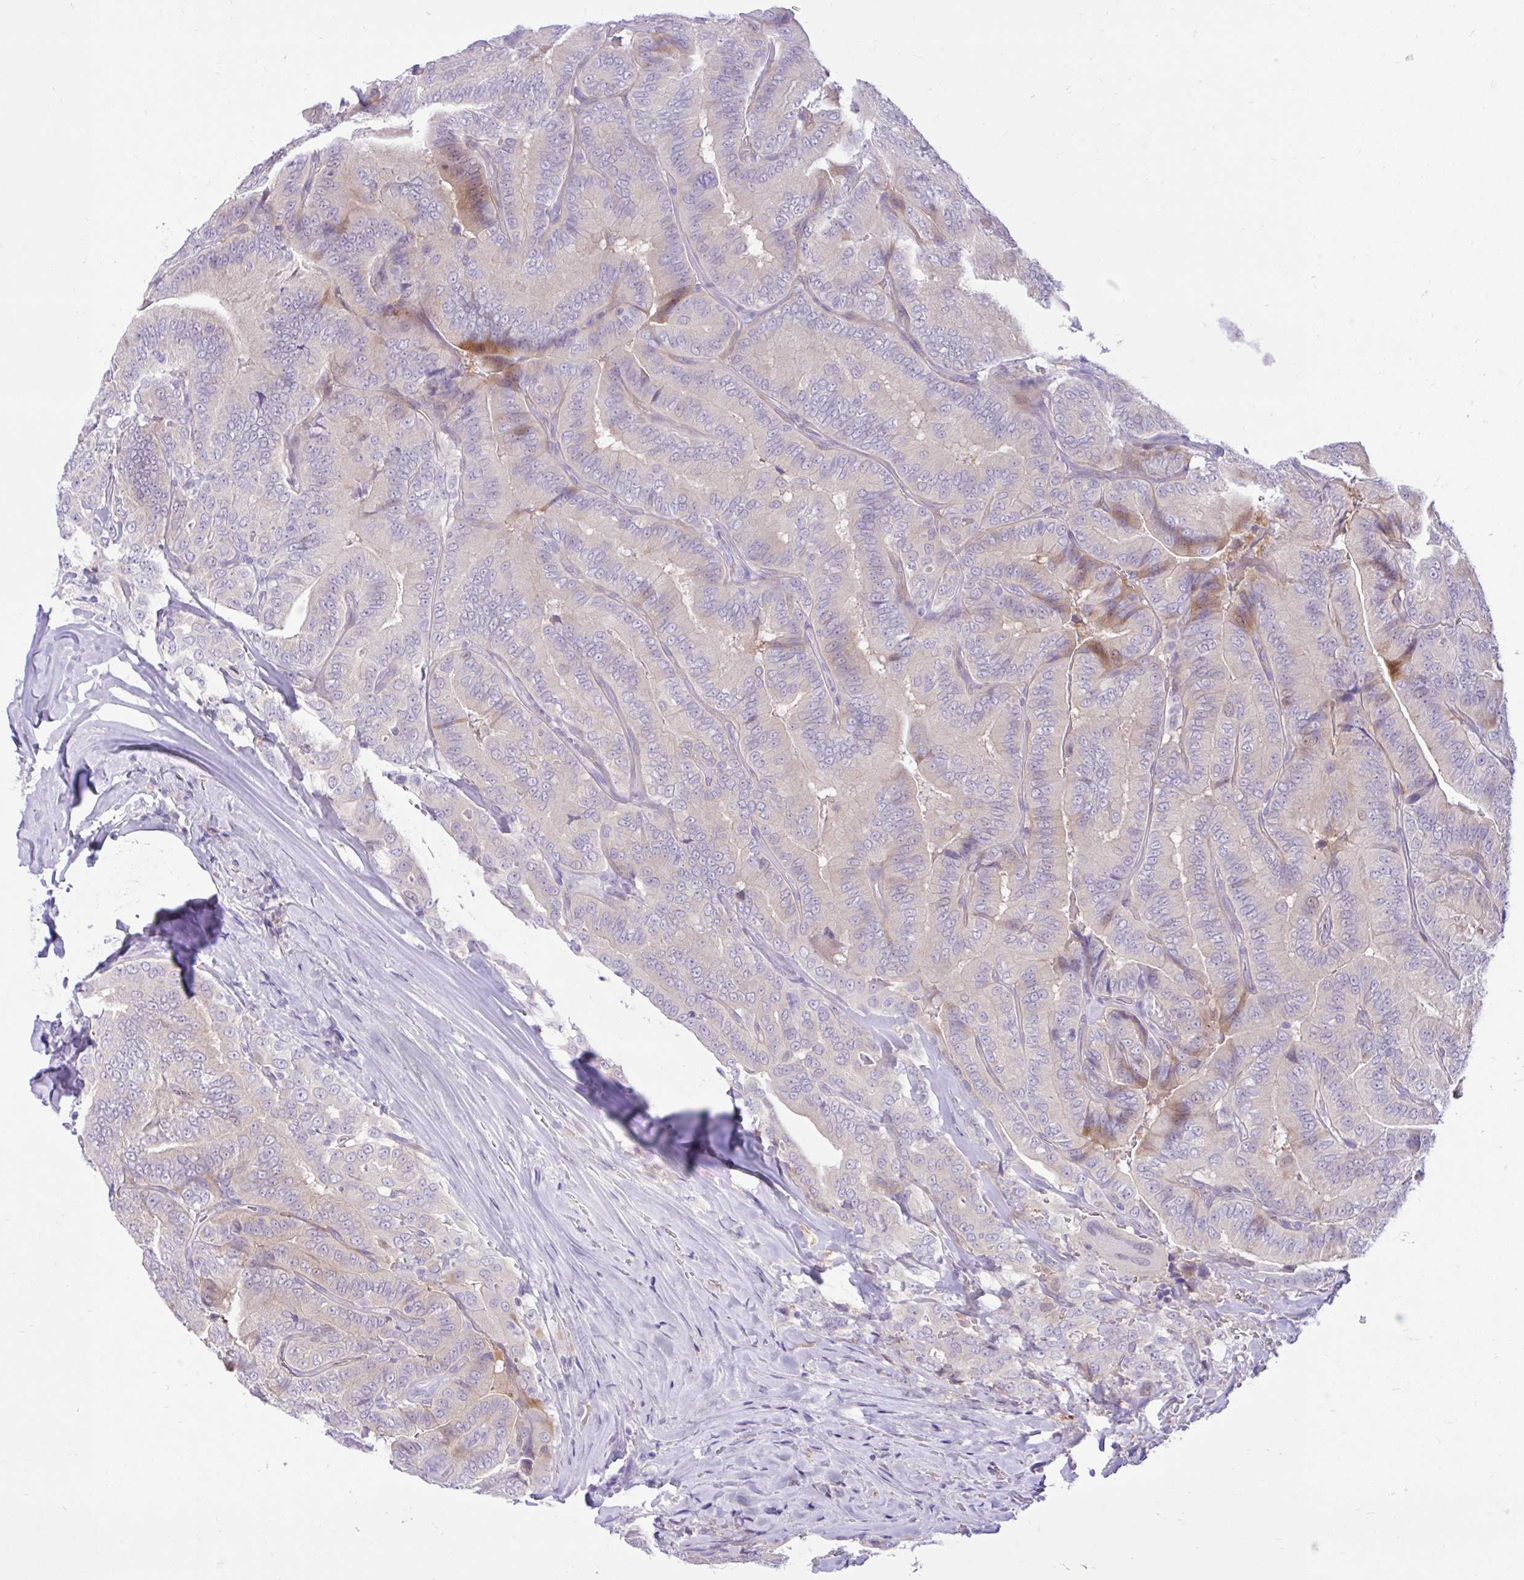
{"staining": {"intensity": "moderate", "quantity": "<25%", "location": "cytoplasmic/membranous"}, "tissue": "thyroid cancer", "cell_type": "Tumor cells", "image_type": "cancer", "snomed": [{"axis": "morphology", "description": "Papillary adenocarcinoma, NOS"}, {"axis": "topography", "description": "Thyroid gland"}], "caption": "Protein expression analysis of human thyroid papillary adenocarcinoma reveals moderate cytoplasmic/membranous positivity in approximately <25% of tumor cells.", "gene": "ZNF101", "patient": {"sex": "male", "age": 61}}